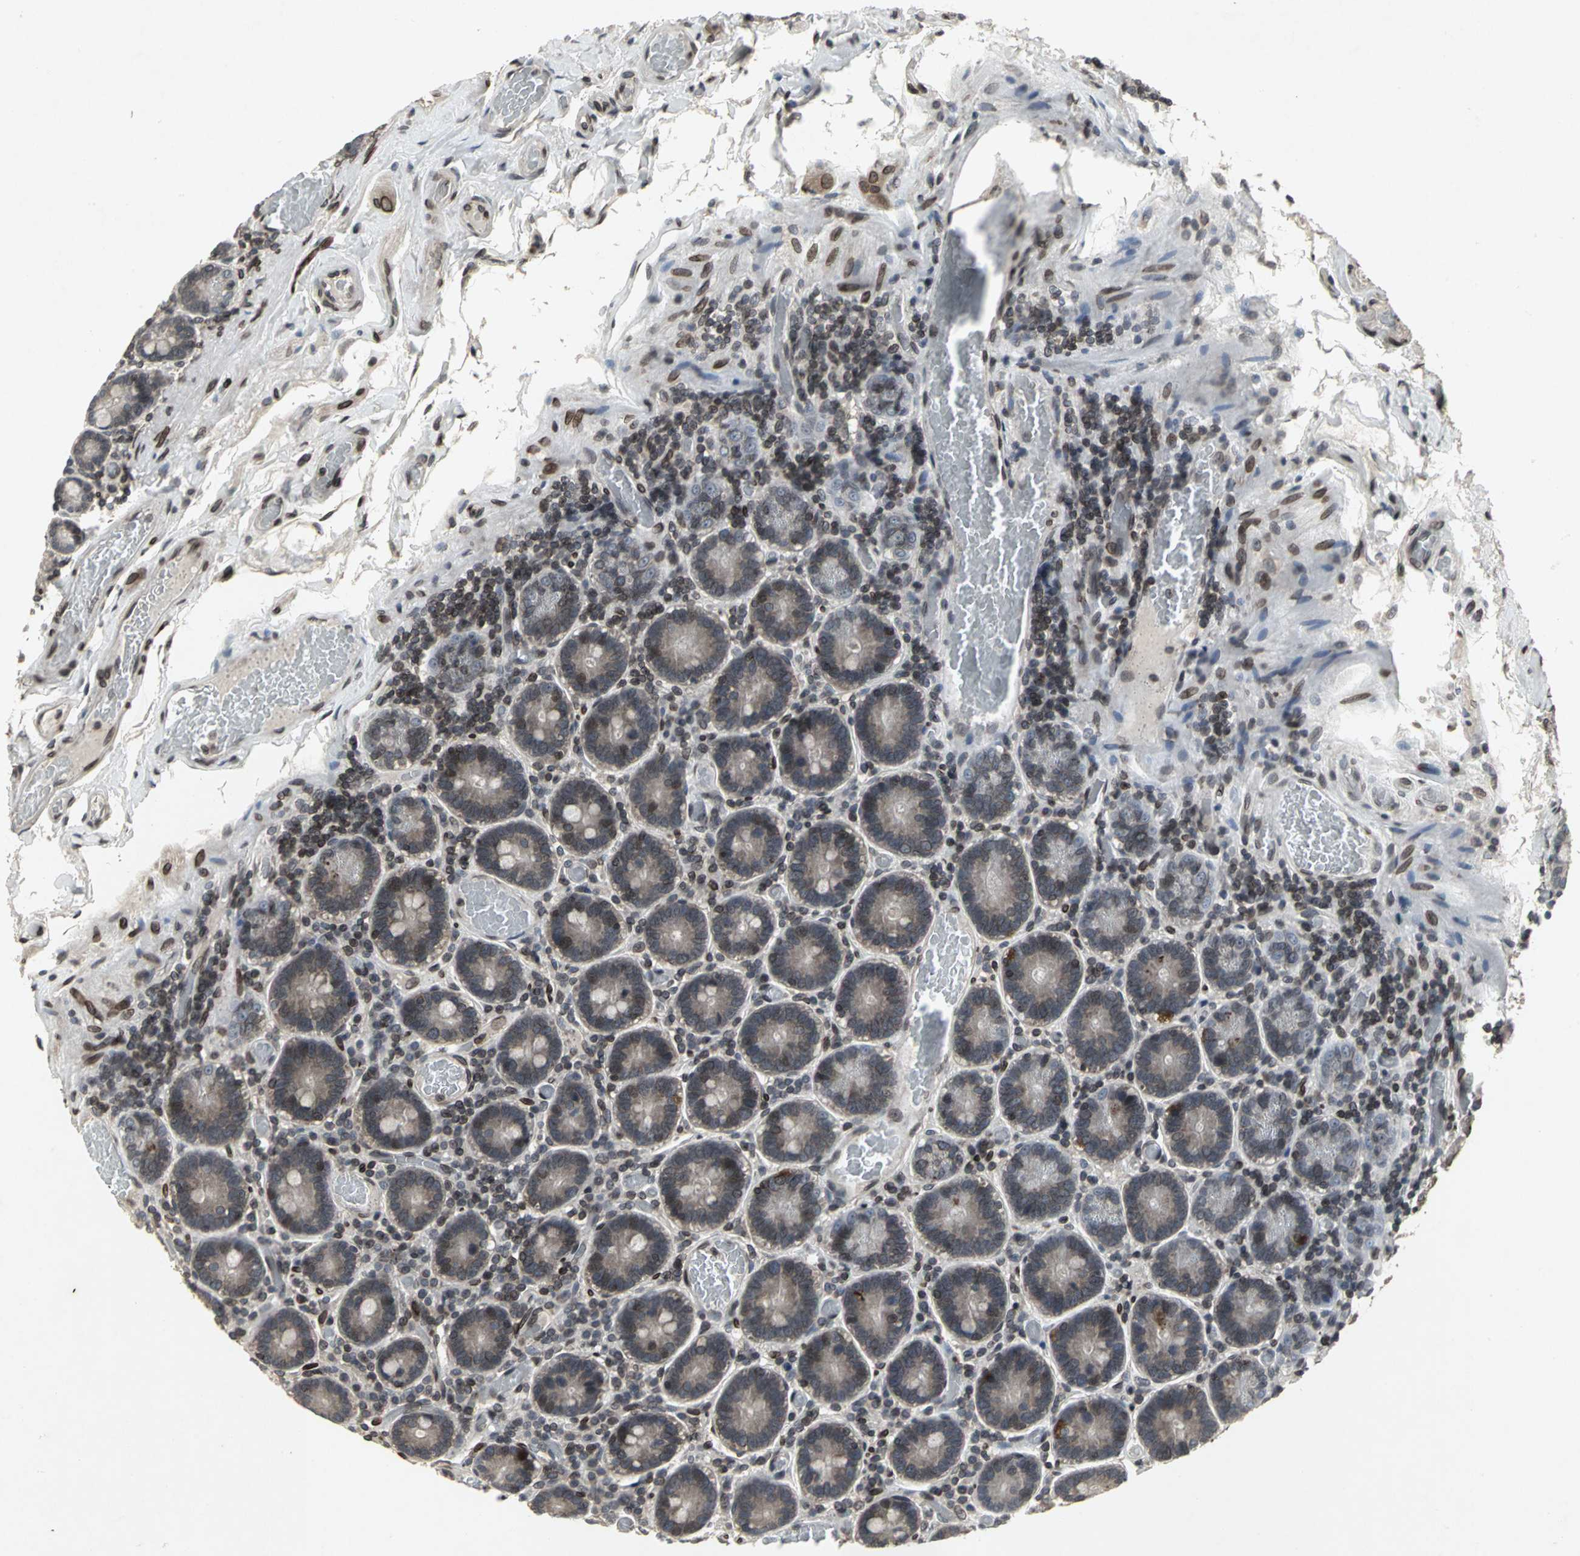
{"staining": {"intensity": "weak", "quantity": "25%-75%", "location": "cytoplasmic/membranous,nuclear"}, "tissue": "duodenum", "cell_type": "Glandular cells", "image_type": "normal", "snomed": [{"axis": "morphology", "description": "Normal tissue, NOS"}, {"axis": "topography", "description": "Duodenum"}], "caption": "This is a micrograph of immunohistochemistry (IHC) staining of benign duodenum, which shows weak positivity in the cytoplasmic/membranous,nuclear of glandular cells.", "gene": "SH2B3", "patient": {"sex": "female", "age": 53}}